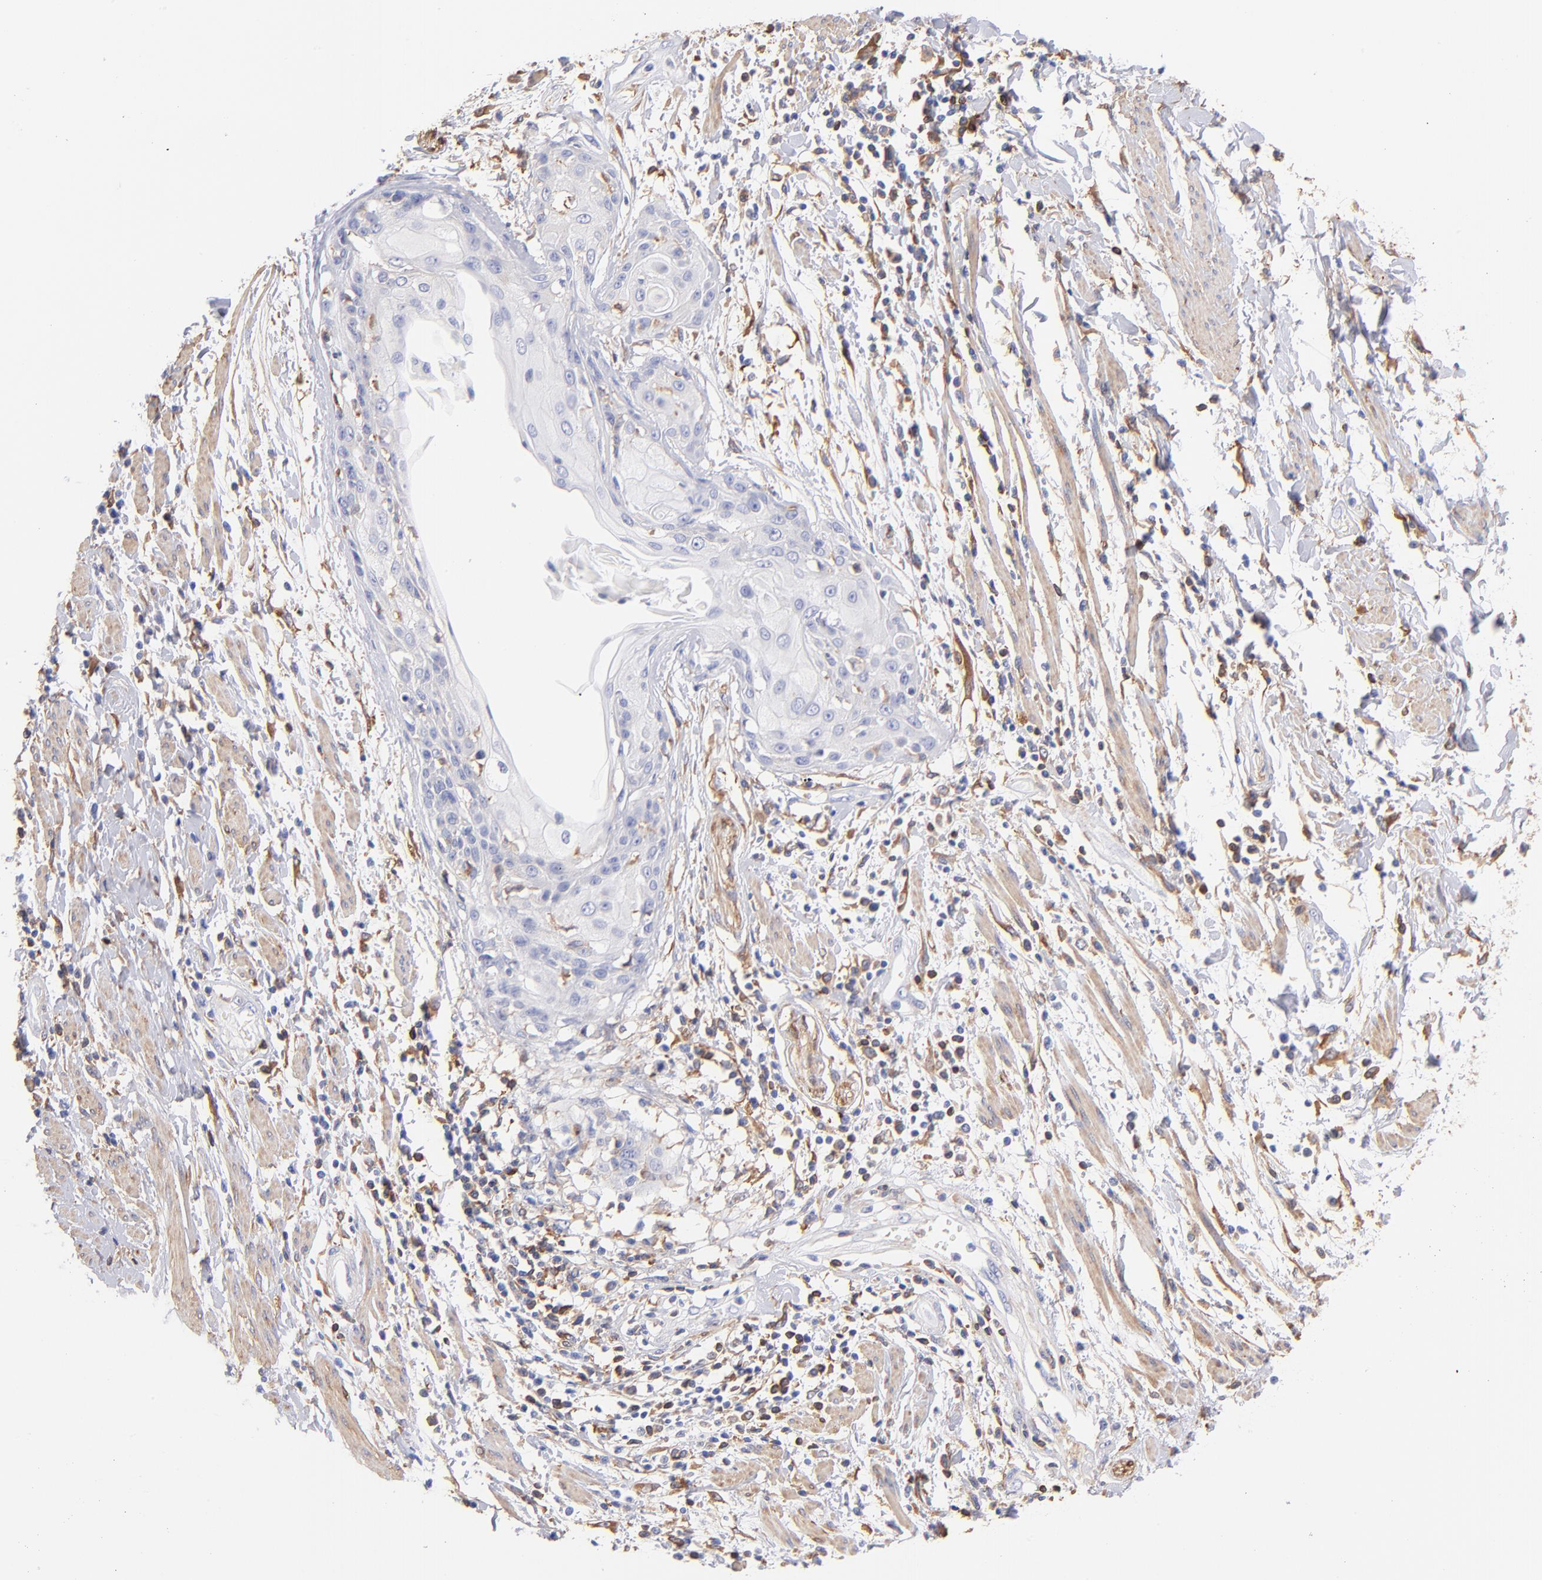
{"staining": {"intensity": "weak", "quantity": ">75%", "location": "cytoplasmic/membranous"}, "tissue": "cervical cancer", "cell_type": "Tumor cells", "image_type": "cancer", "snomed": [{"axis": "morphology", "description": "Squamous cell carcinoma, NOS"}, {"axis": "topography", "description": "Cervix"}], "caption": "DAB immunohistochemical staining of cervical cancer shows weak cytoplasmic/membranous protein staining in about >75% of tumor cells.", "gene": "PRKCA", "patient": {"sex": "female", "age": 57}}